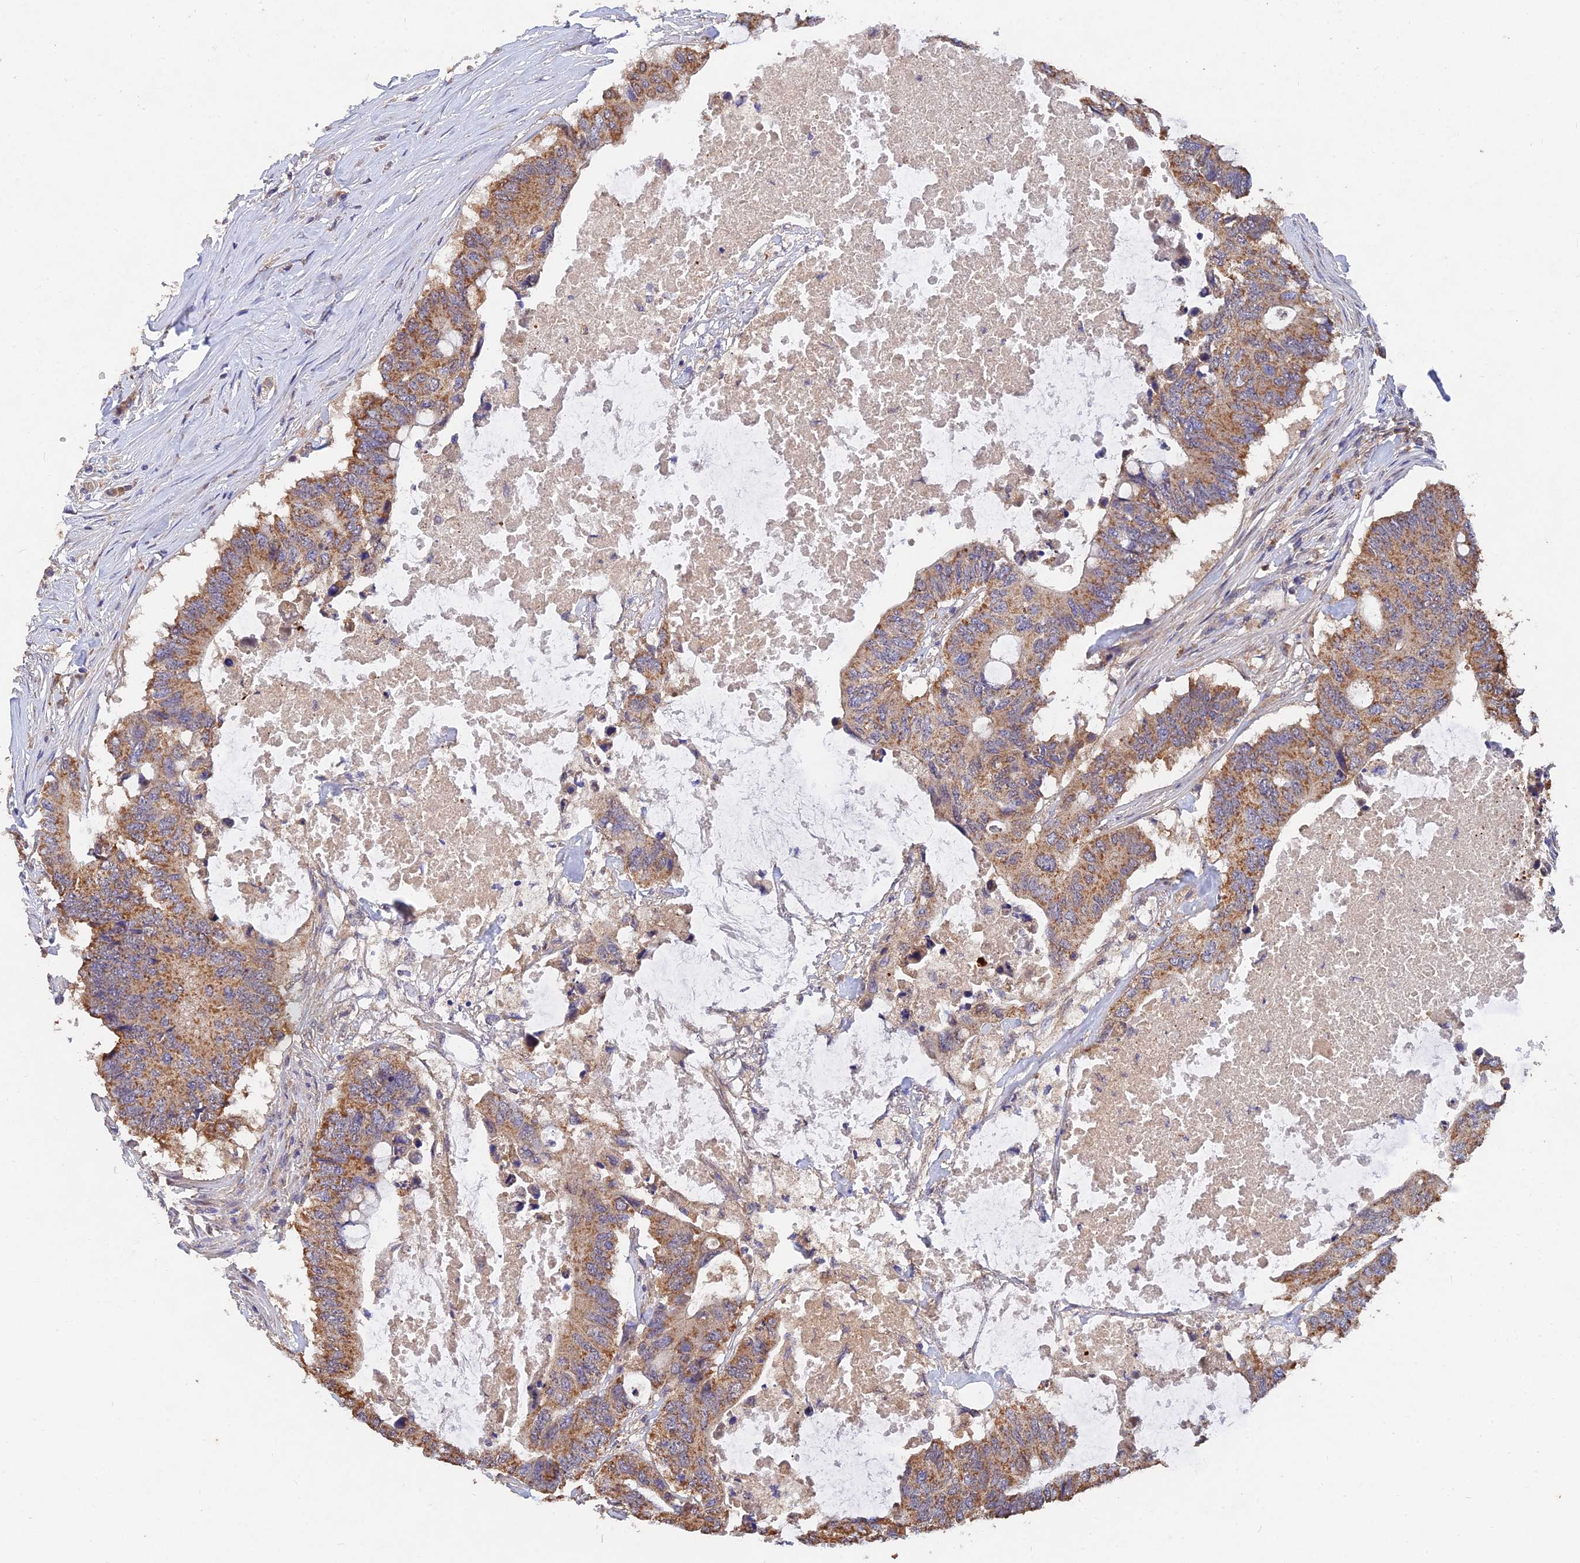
{"staining": {"intensity": "moderate", "quantity": ">75%", "location": "cytoplasmic/membranous"}, "tissue": "colorectal cancer", "cell_type": "Tumor cells", "image_type": "cancer", "snomed": [{"axis": "morphology", "description": "Adenocarcinoma, NOS"}, {"axis": "topography", "description": "Colon"}], "caption": "Immunohistochemistry micrograph of neoplastic tissue: colorectal cancer (adenocarcinoma) stained using immunohistochemistry (IHC) shows medium levels of moderate protein expression localized specifically in the cytoplasmic/membranous of tumor cells, appearing as a cytoplasmic/membranous brown color.", "gene": "SLC38A11", "patient": {"sex": "male", "age": 71}}